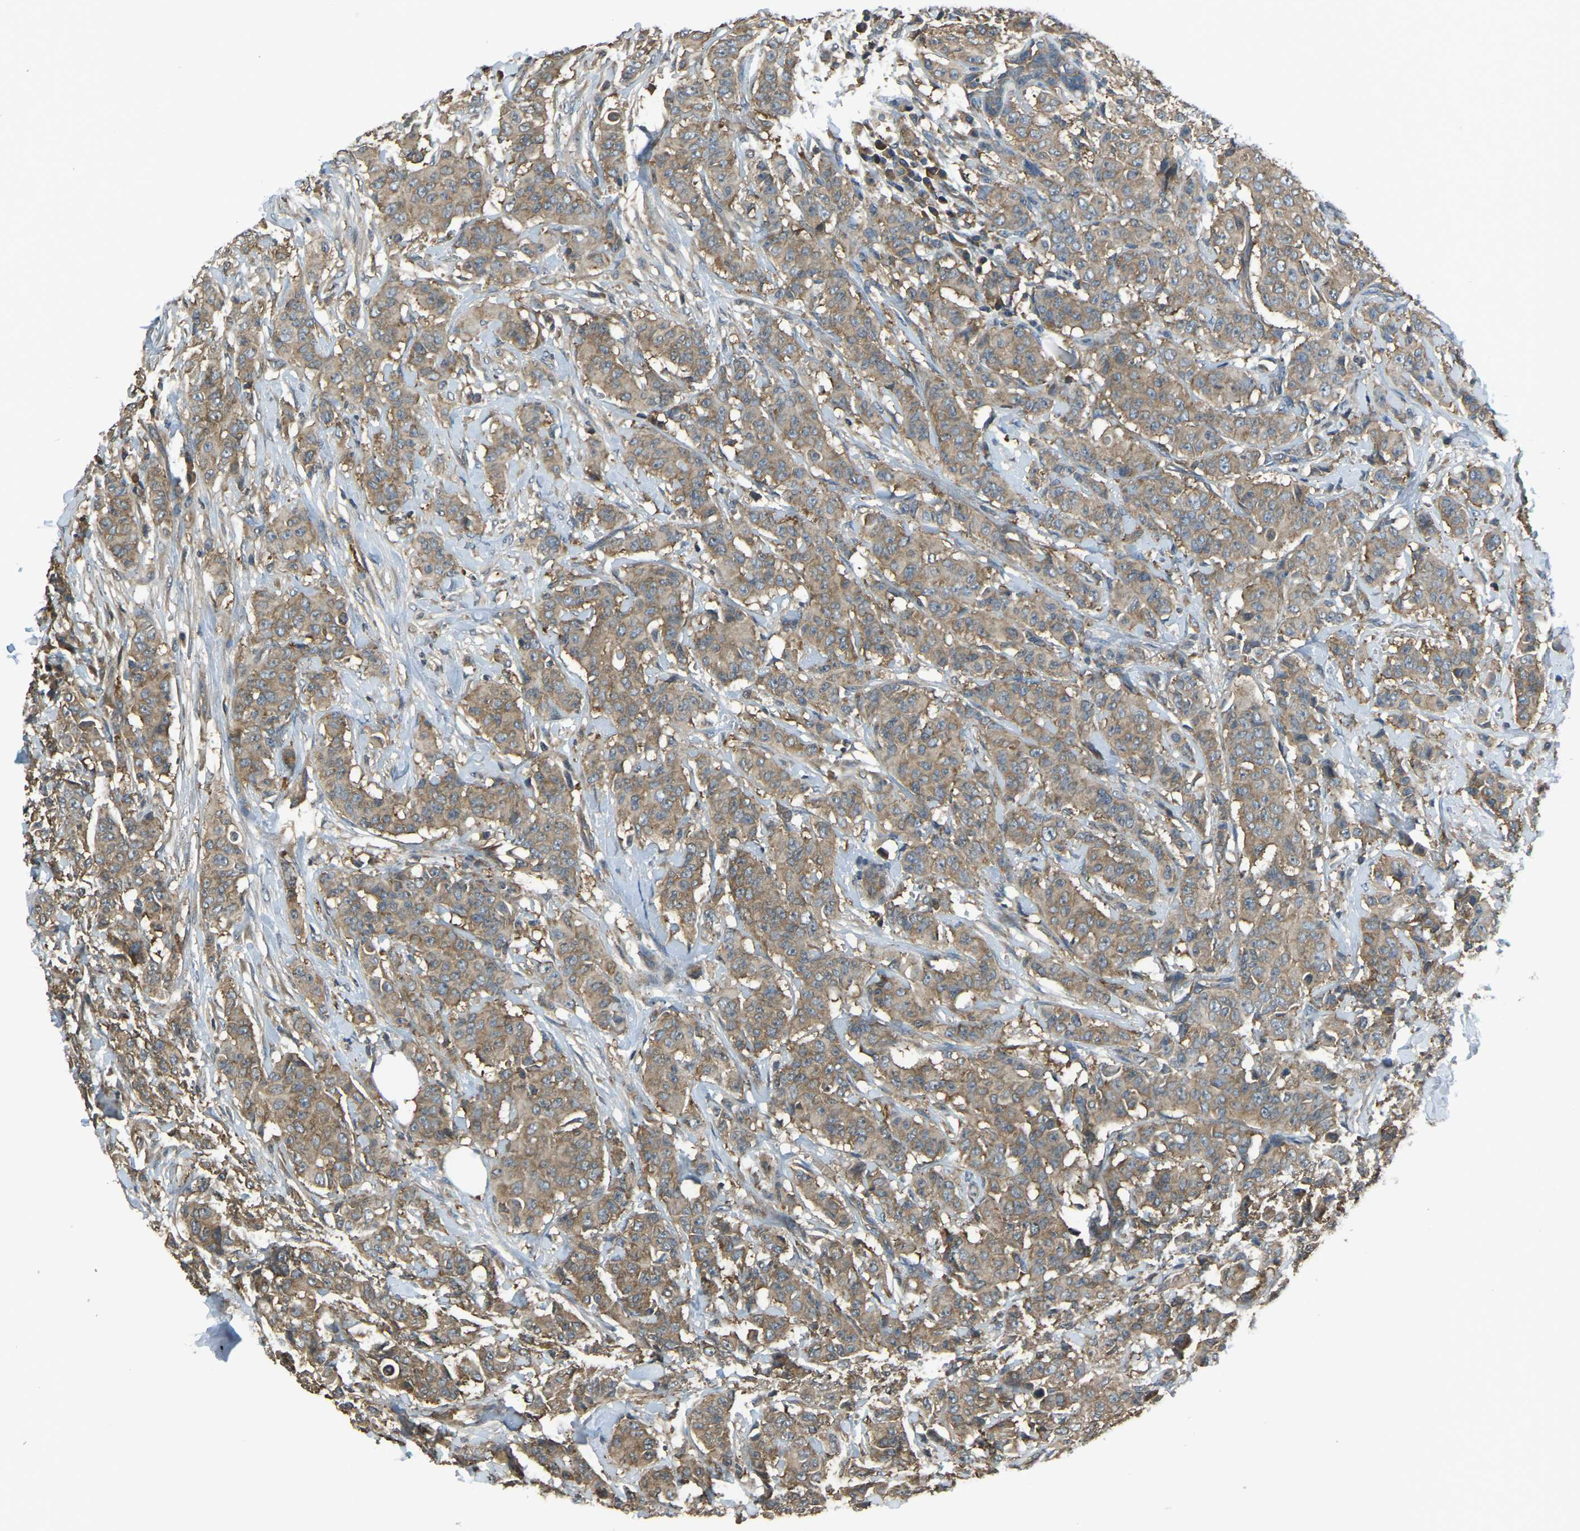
{"staining": {"intensity": "moderate", "quantity": ">75%", "location": "cytoplasmic/membranous"}, "tissue": "breast cancer", "cell_type": "Tumor cells", "image_type": "cancer", "snomed": [{"axis": "morphology", "description": "Normal tissue, NOS"}, {"axis": "morphology", "description": "Duct carcinoma"}, {"axis": "topography", "description": "Breast"}], "caption": "Immunohistochemical staining of breast cancer (intraductal carcinoma) shows medium levels of moderate cytoplasmic/membranous positivity in approximately >75% of tumor cells.", "gene": "AIMP1", "patient": {"sex": "female", "age": 40}}